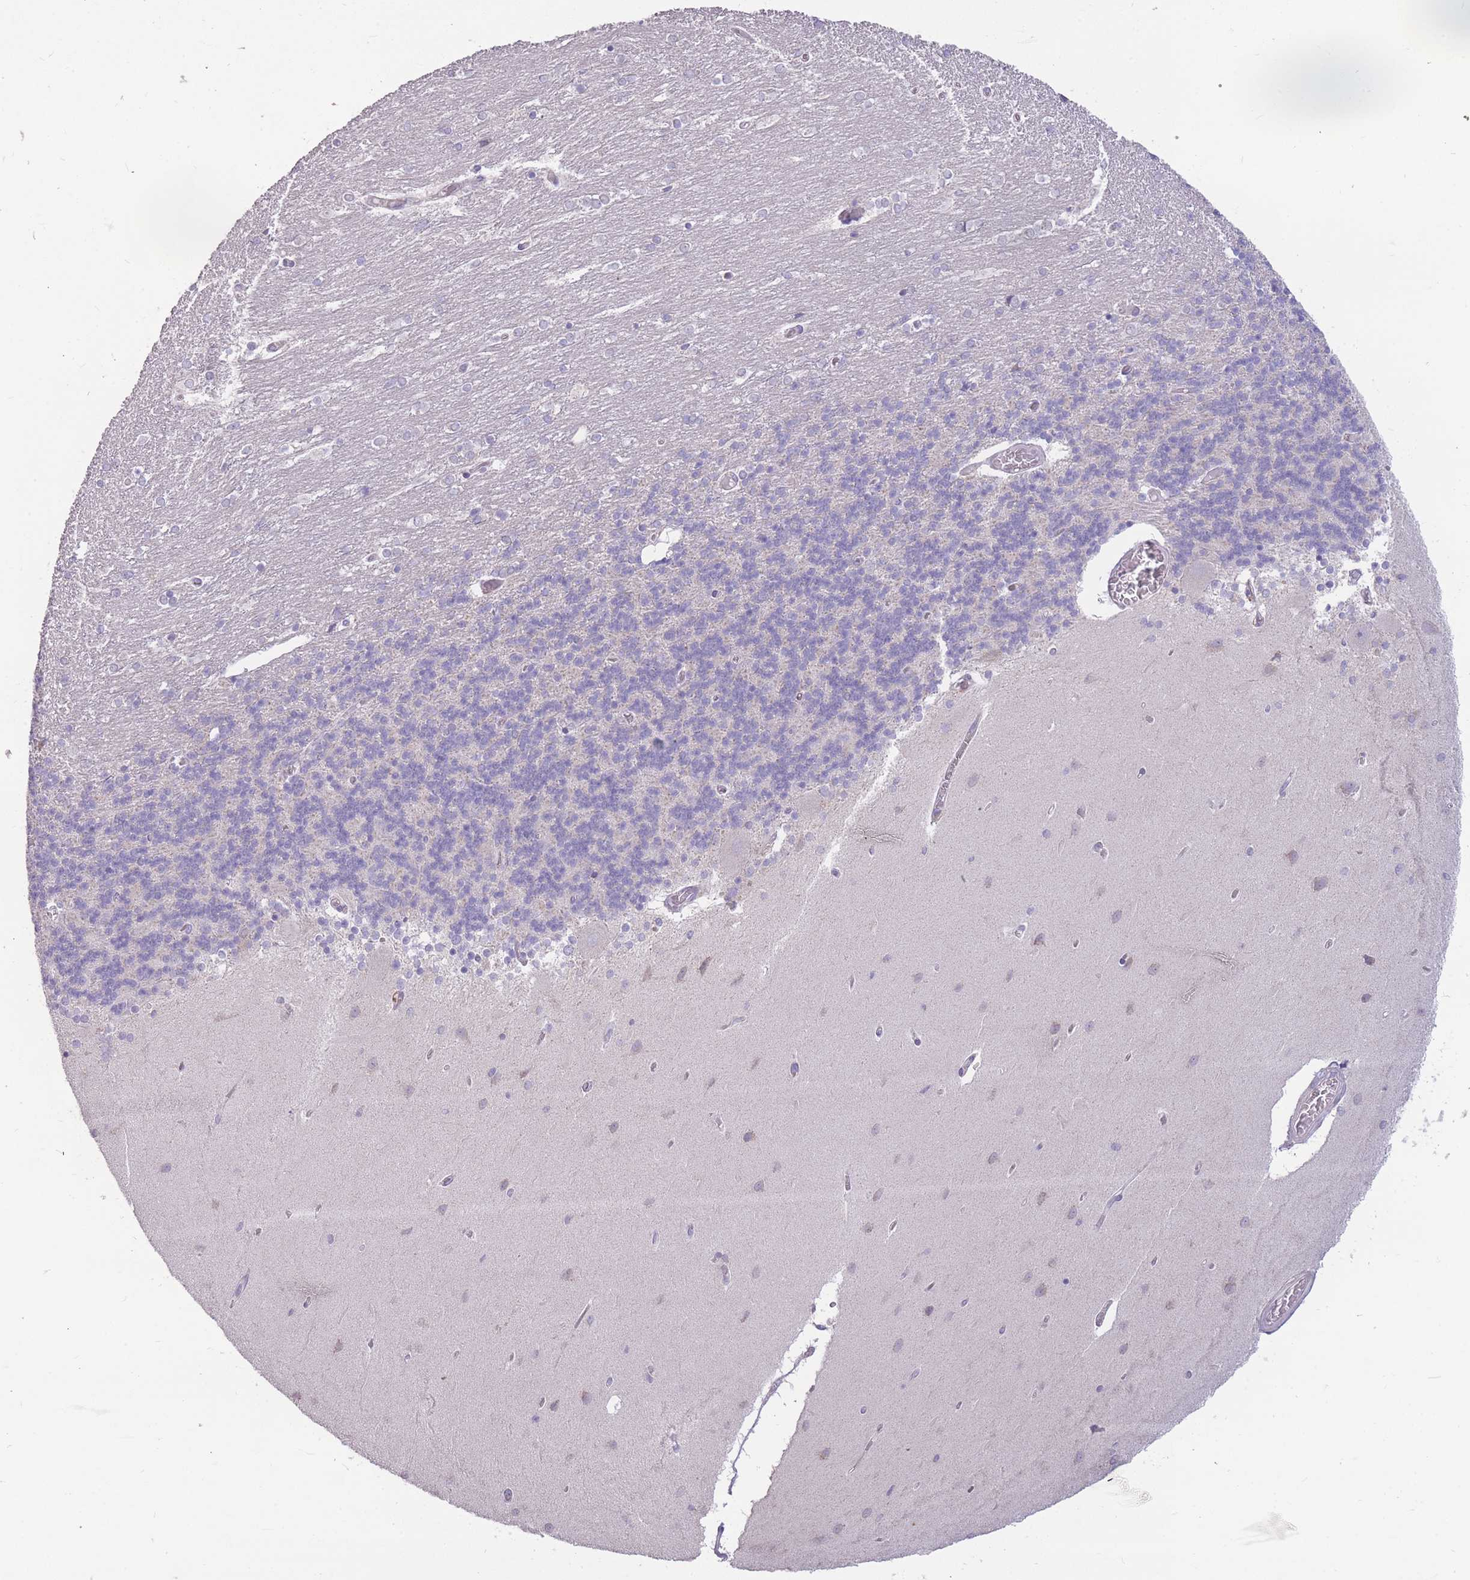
{"staining": {"intensity": "negative", "quantity": "none", "location": "none"}, "tissue": "cerebellum", "cell_type": "Cells in granular layer", "image_type": "normal", "snomed": [{"axis": "morphology", "description": "Normal tissue, NOS"}, {"axis": "topography", "description": "Cerebellum"}], "caption": "The immunohistochemistry (IHC) photomicrograph has no significant positivity in cells in granular layer of cerebellum.", "gene": "TRAPPC5", "patient": {"sex": "female", "age": 54}}